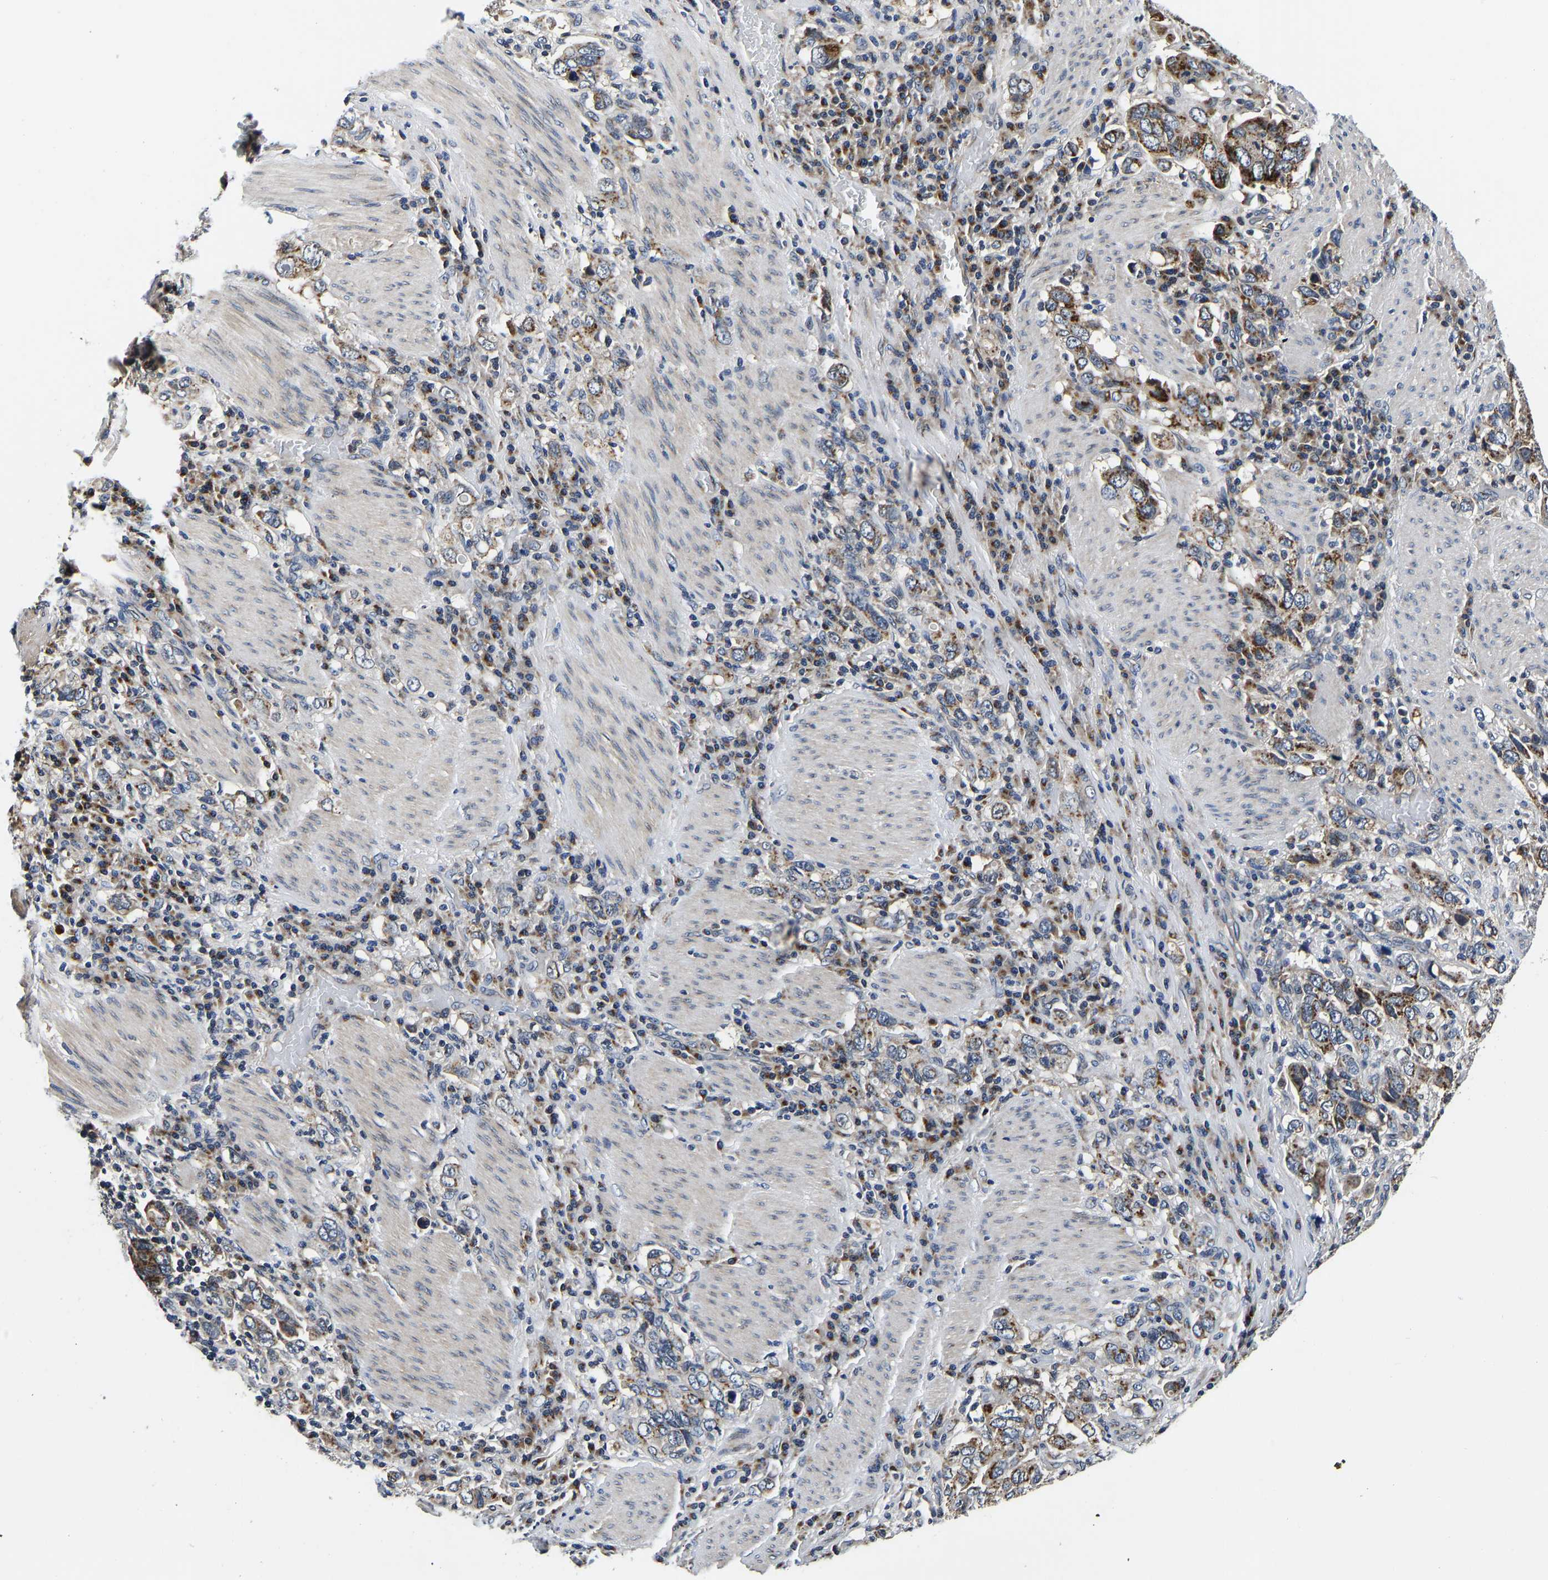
{"staining": {"intensity": "moderate", "quantity": ">75%", "location": "cytoplasmic/membranous"}, "tissue": "stomach cancer", "cell_type": "Tumor cells", "image_type": "cancer", "snomed": [{"axis": "morphology", "description": "Adenocarcinoma, NOS"}, {"axis": "topography", "description": "Stomach, upper"}], "caption": "Immunohistochemical staining of adenocarcinoma (stomach) displays medium levels of moderate cytoplasmic/membranous staining in approximately >75% of tumor cells. Using DAB (3,3'-diaminobenzidine) (brown) and hematoxylin (blue) stains, captured at high magnification using brightfield microscopy.", "gene": "RABAC1", "patient": {"sex": "male", "age": 62}}